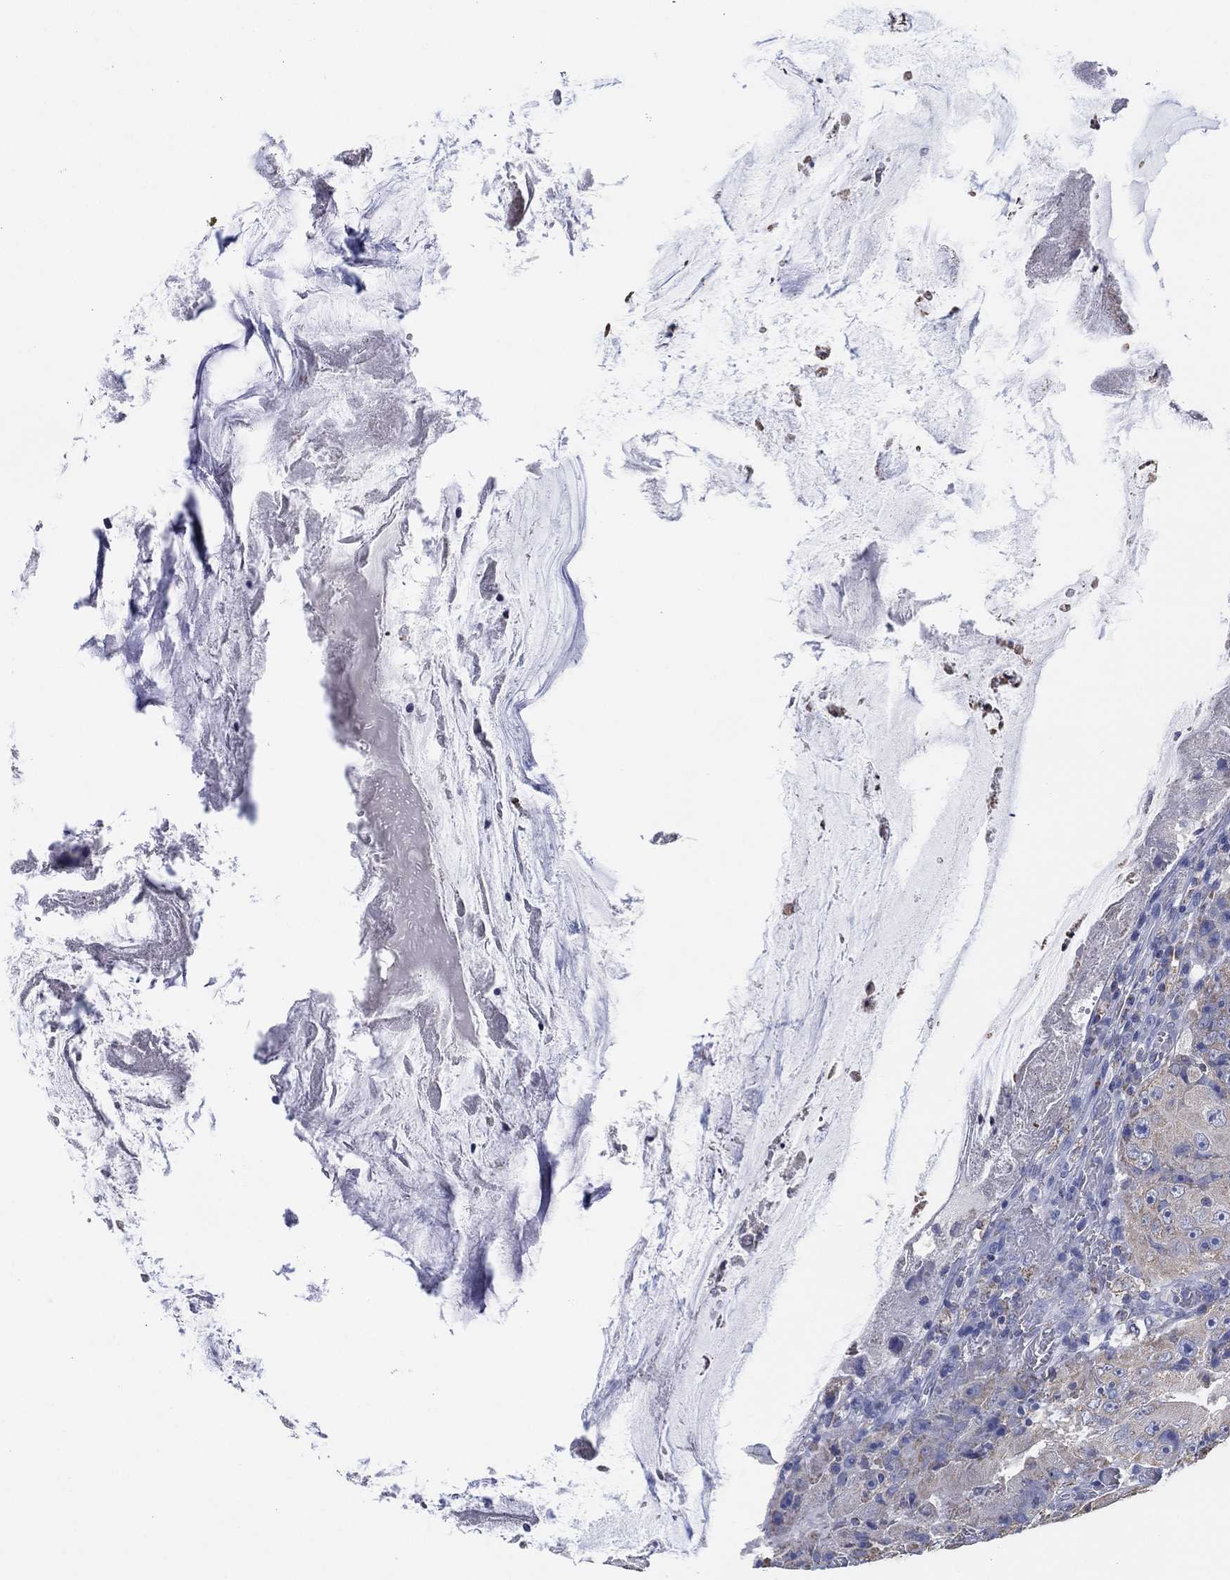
{"staining": {"intensity": "negative", "quantity": "none", "location": "none"}, "tissue": "colorectal cancer", "cell_type": "Tumor cells", "image_type": "cancer", "snomed": [{"axis": "morphology", "description": "Adenocarcinoma, NOS"}, {"axis": "topography", "description": "Colon"}], "caption": "Tumor cells show no significant protein staining in colorectal adenocarcinoma.", "gene": "CFTR", "patient": {"sex": "female", "age": 86}}